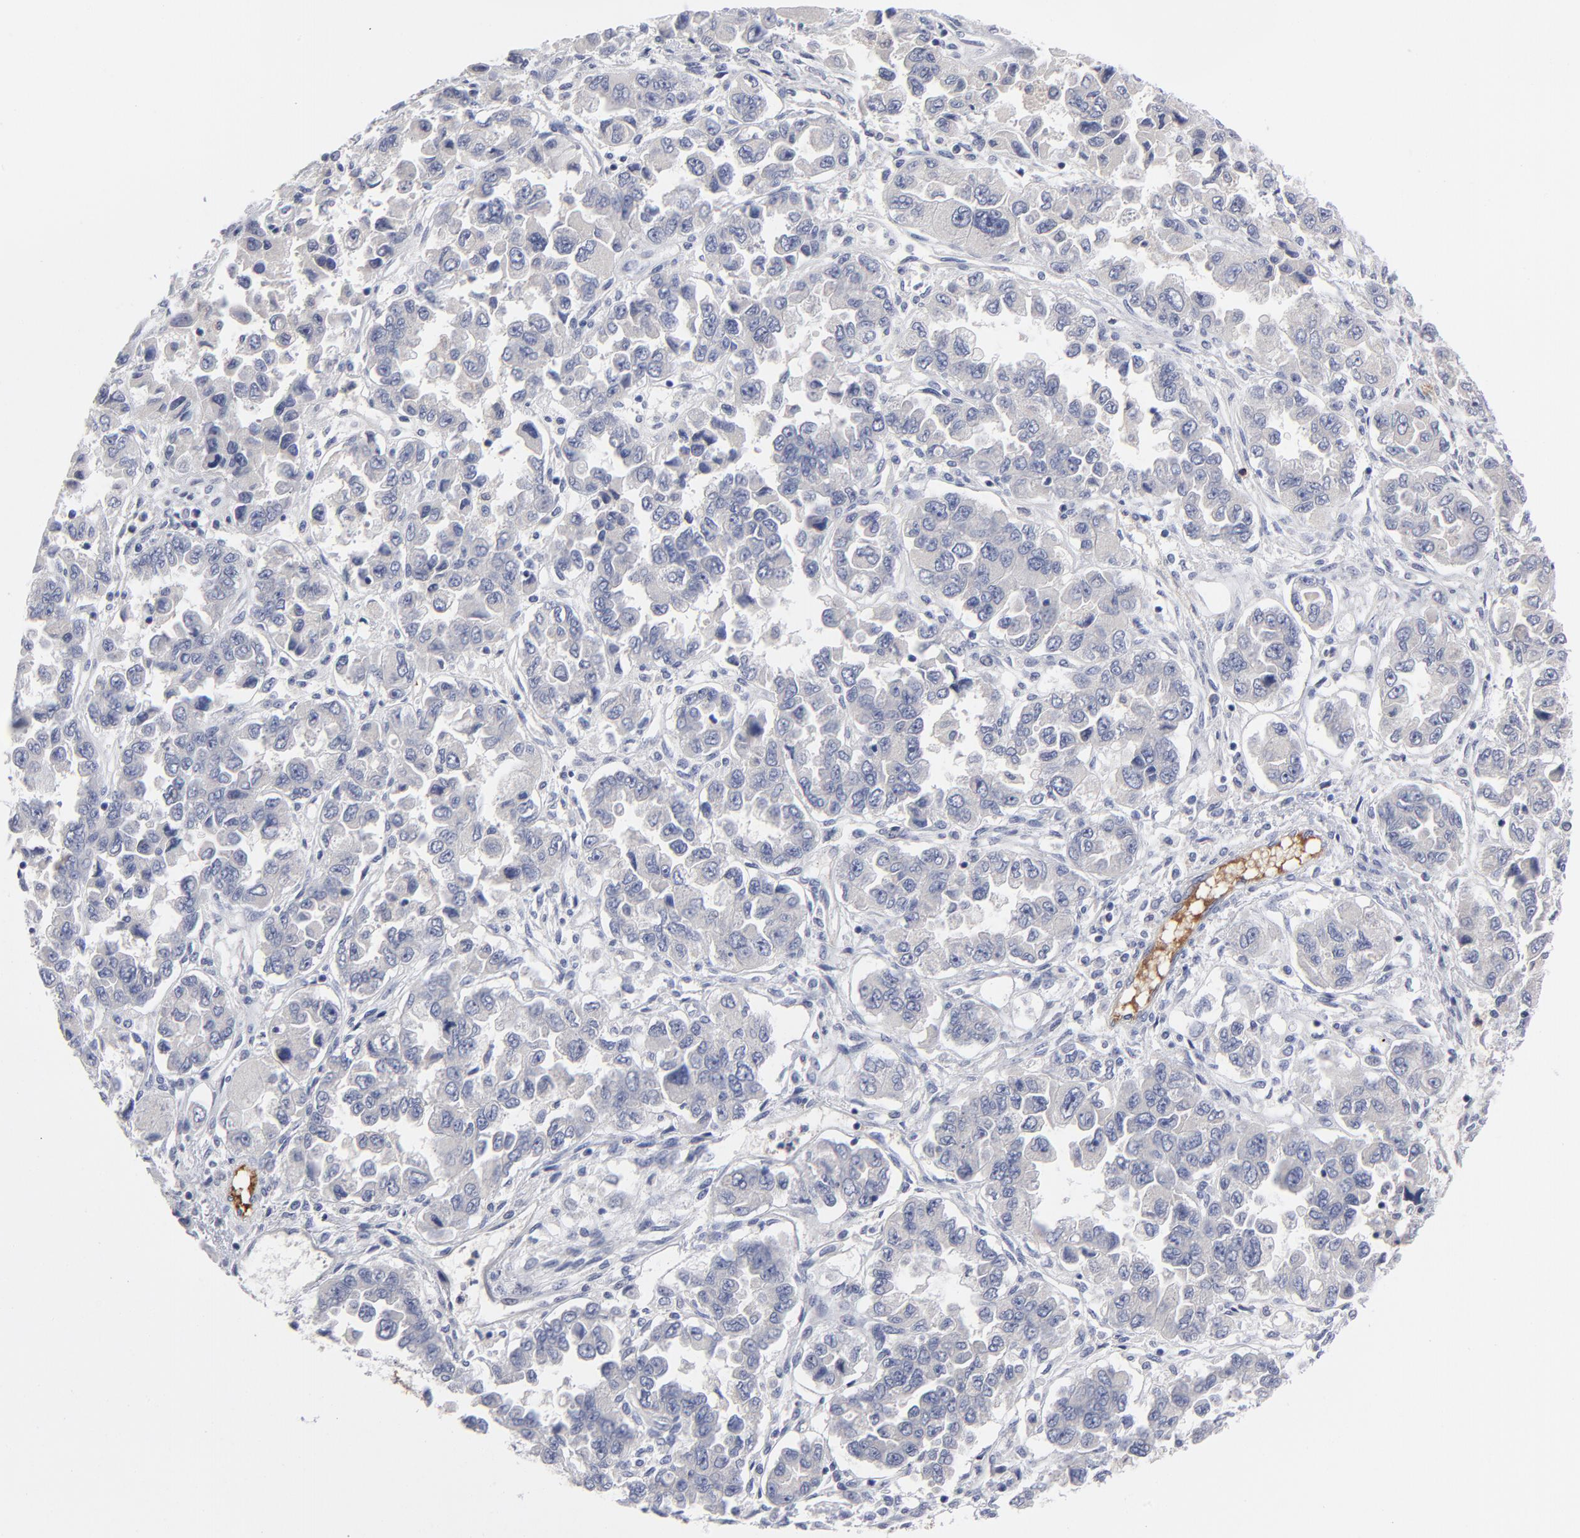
{"staining": {"intensity": "negative", "quantity": "none", "location": "none"}, "tissue": "ovarian cancer", "cell_type": "Tumor cells", "image_type": "cancer", "snomed": [{"axis": "morphology", "description": "Cystadenocarcinoma, serous, NOS"}, {"axis": "topography", "description": "Ovary"}], "caption": "Immunohistochemistry (IHC) micrograph of neoplastic tissue: ovarian cancer (serous cystadenocarcinoma) stained with DAB reveals no significant protein staining in tumor cells.", "gene": "CCR3", "patient": {"sex": "female", "age": 84}}